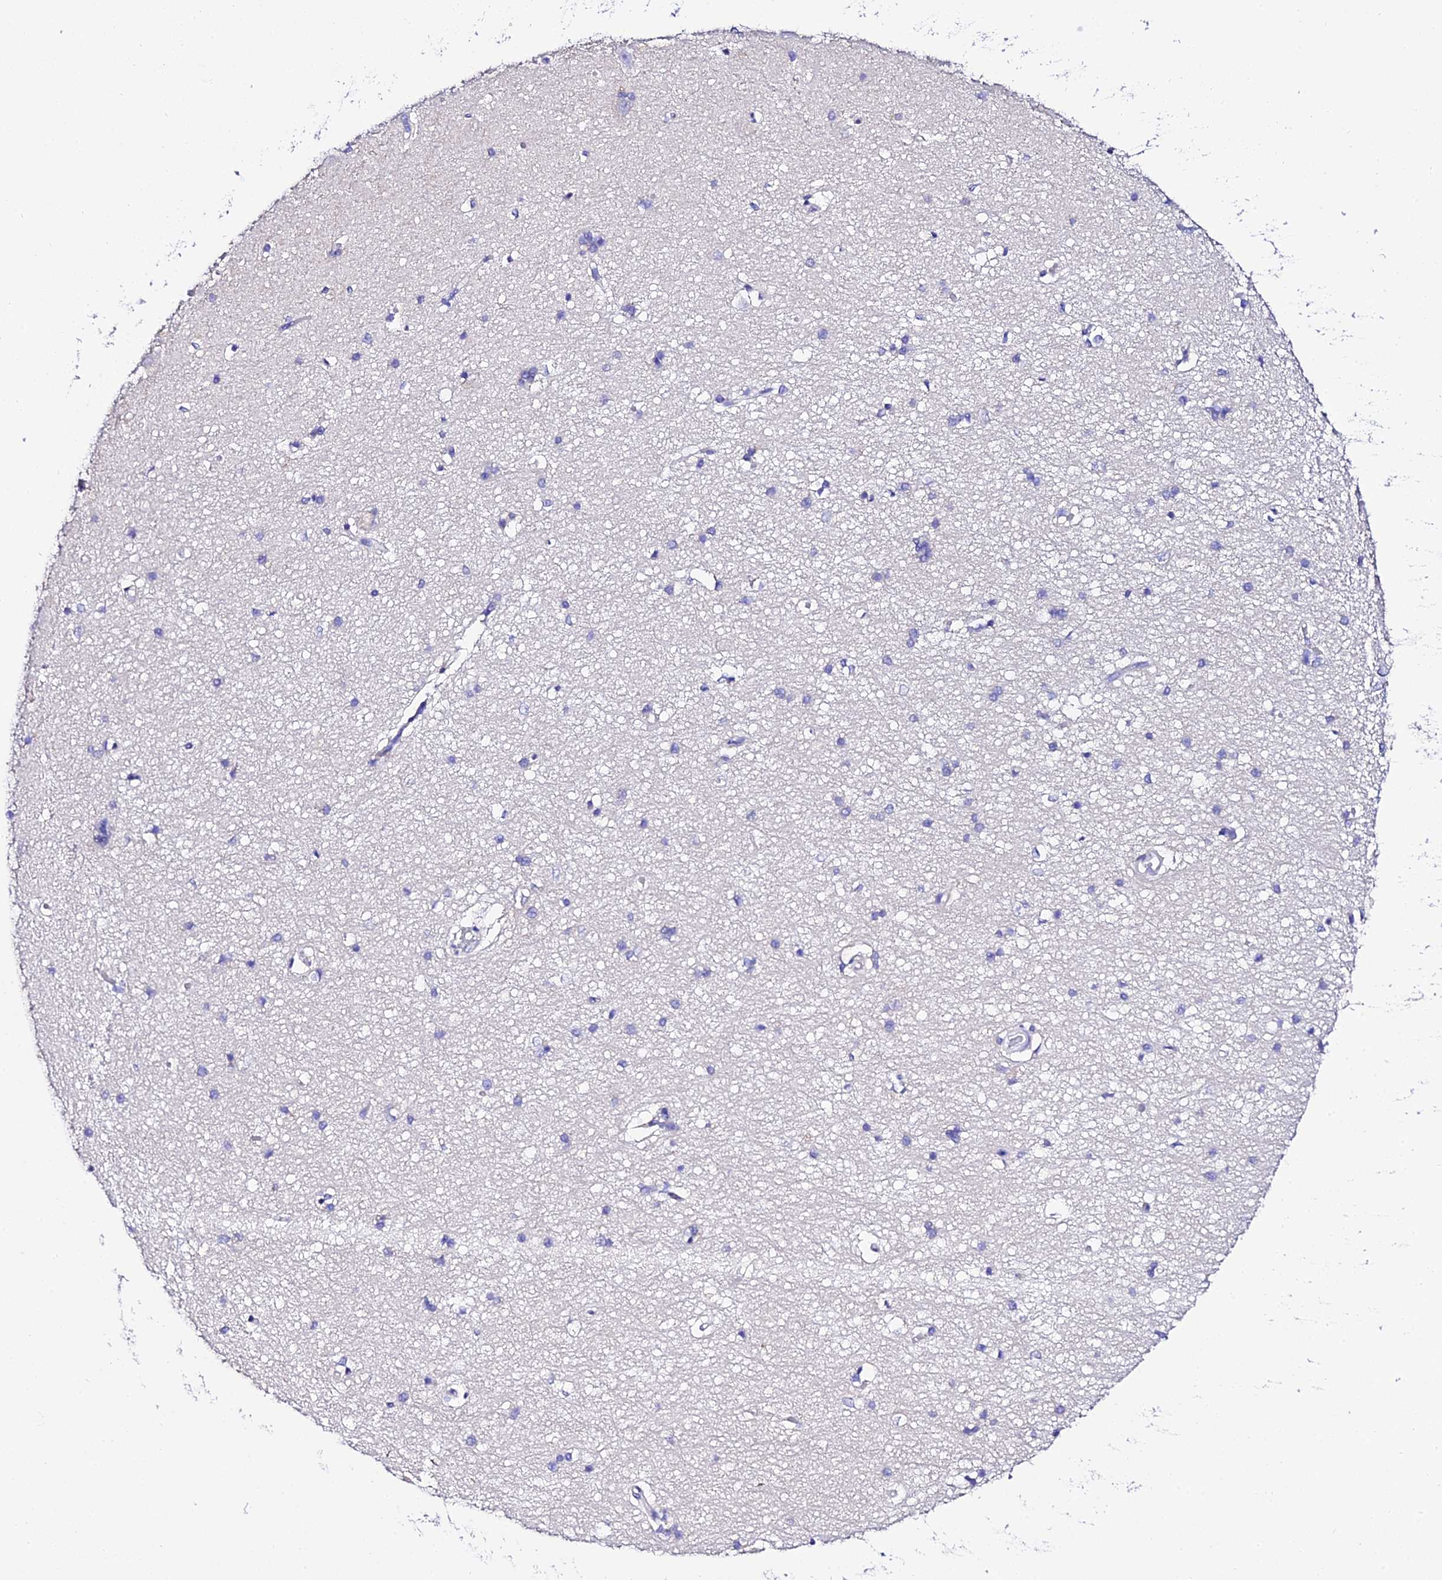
{"staining": {"intensity": "negative", "quantity": "none", "location": "none"}, "tissue": "hippocampus", "cell_type": "Glial cells", "image_type": "normal", "snomed": [{"axis": "morphology", "description": "Normal tissue, NOS"}, {"axis": "topography", "description": "Hippocampus"}], "caption": "Immunohistochemistry (IHC) image of benign hippocampus stained for a protein (brown), which reveals no expression in glial cells.", "gene": "TMEM117", "patient": {"sex": "male", "age": 45}}